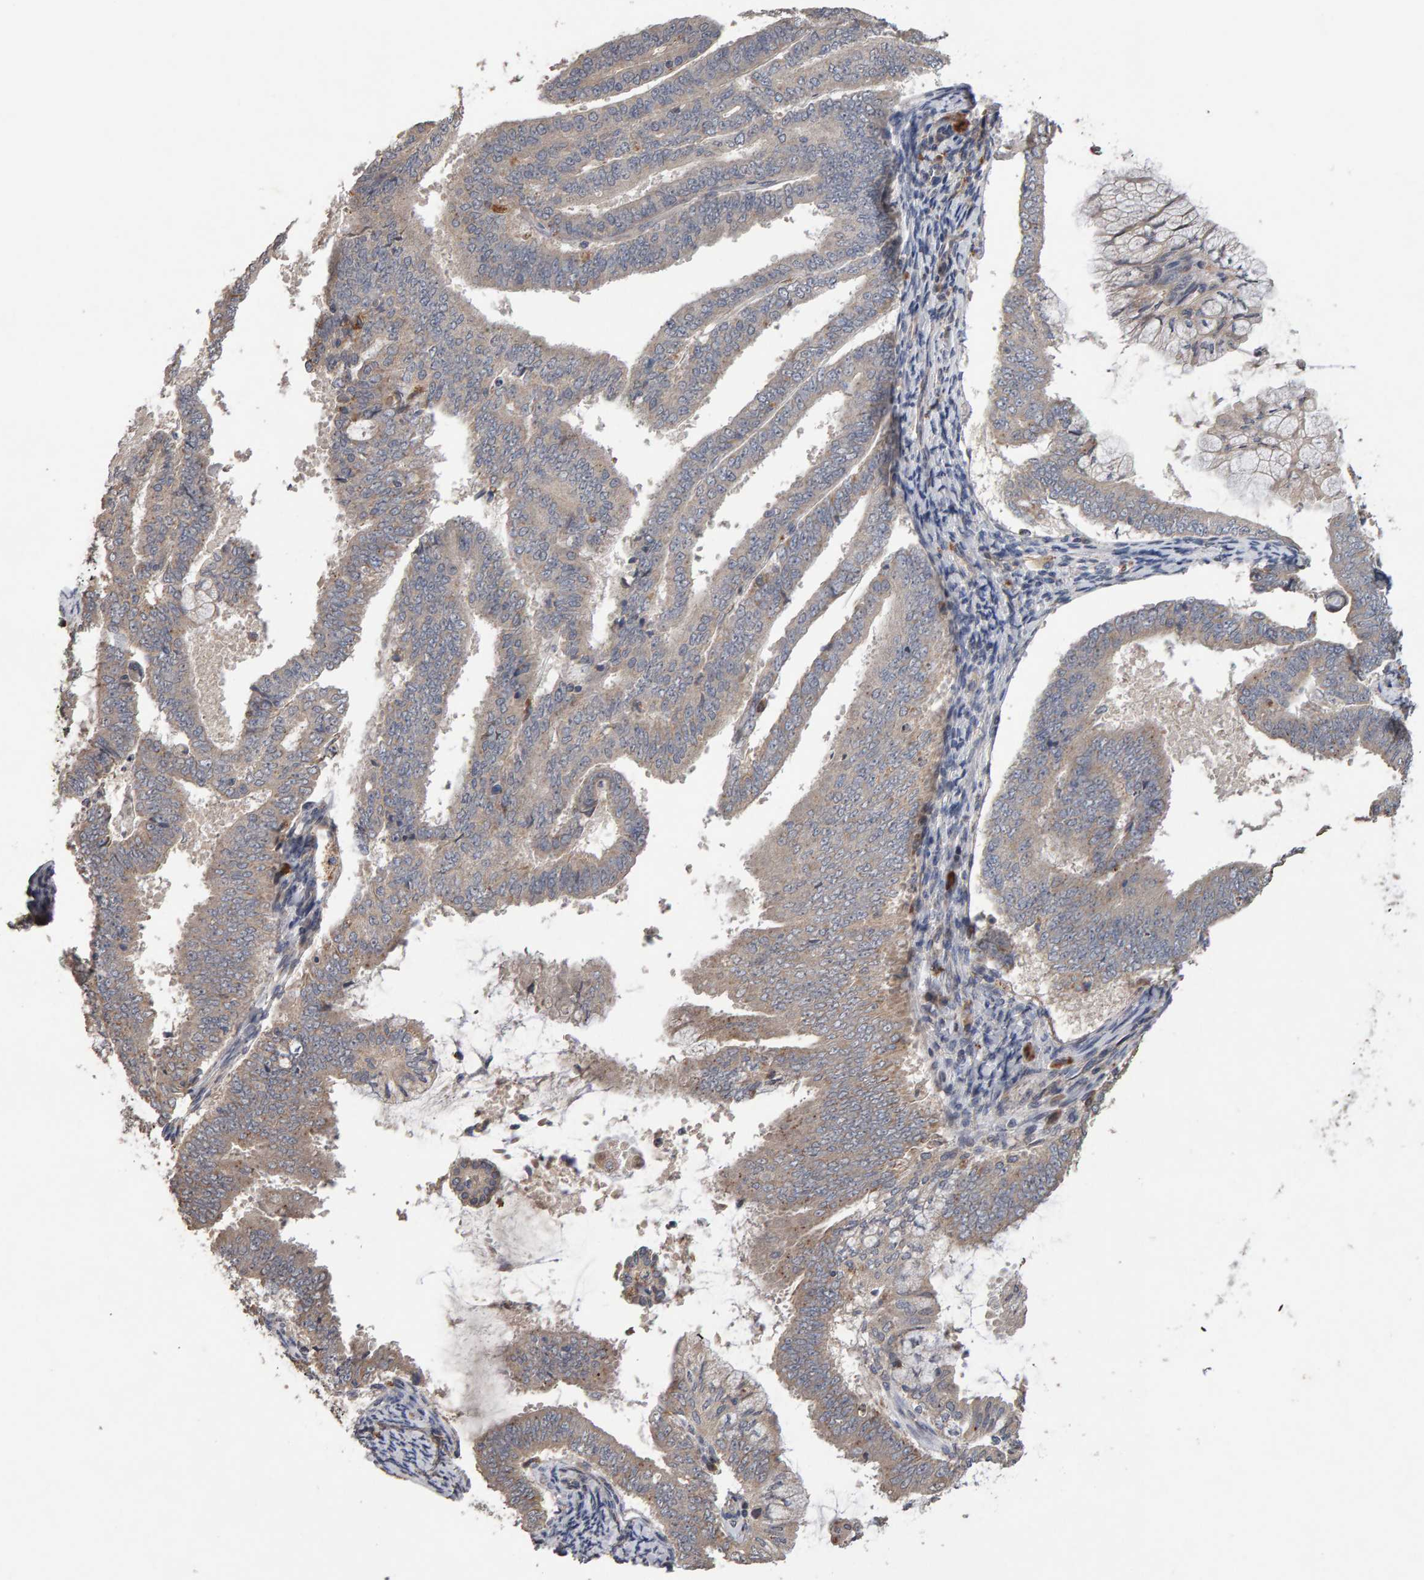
{"staining": {"intensity": "weak", "quantity": "<25%", "location": "cytoplasmic/membranous"}, "tissue": "endometrial cancer", "cell_type": "Tumor cells", "image_type": "cancer", "snomed": [{"axis": "morphology", "description": "Adenocarcinoma, NOS"}, {"axis": "topography", "description": "Endometrium"}], "caption": "Endometrial cancer stained for a protein using IHC shows no staining tumor cells.", "gene": "COASY", "patient": {"sex": "female", "age": 63}}